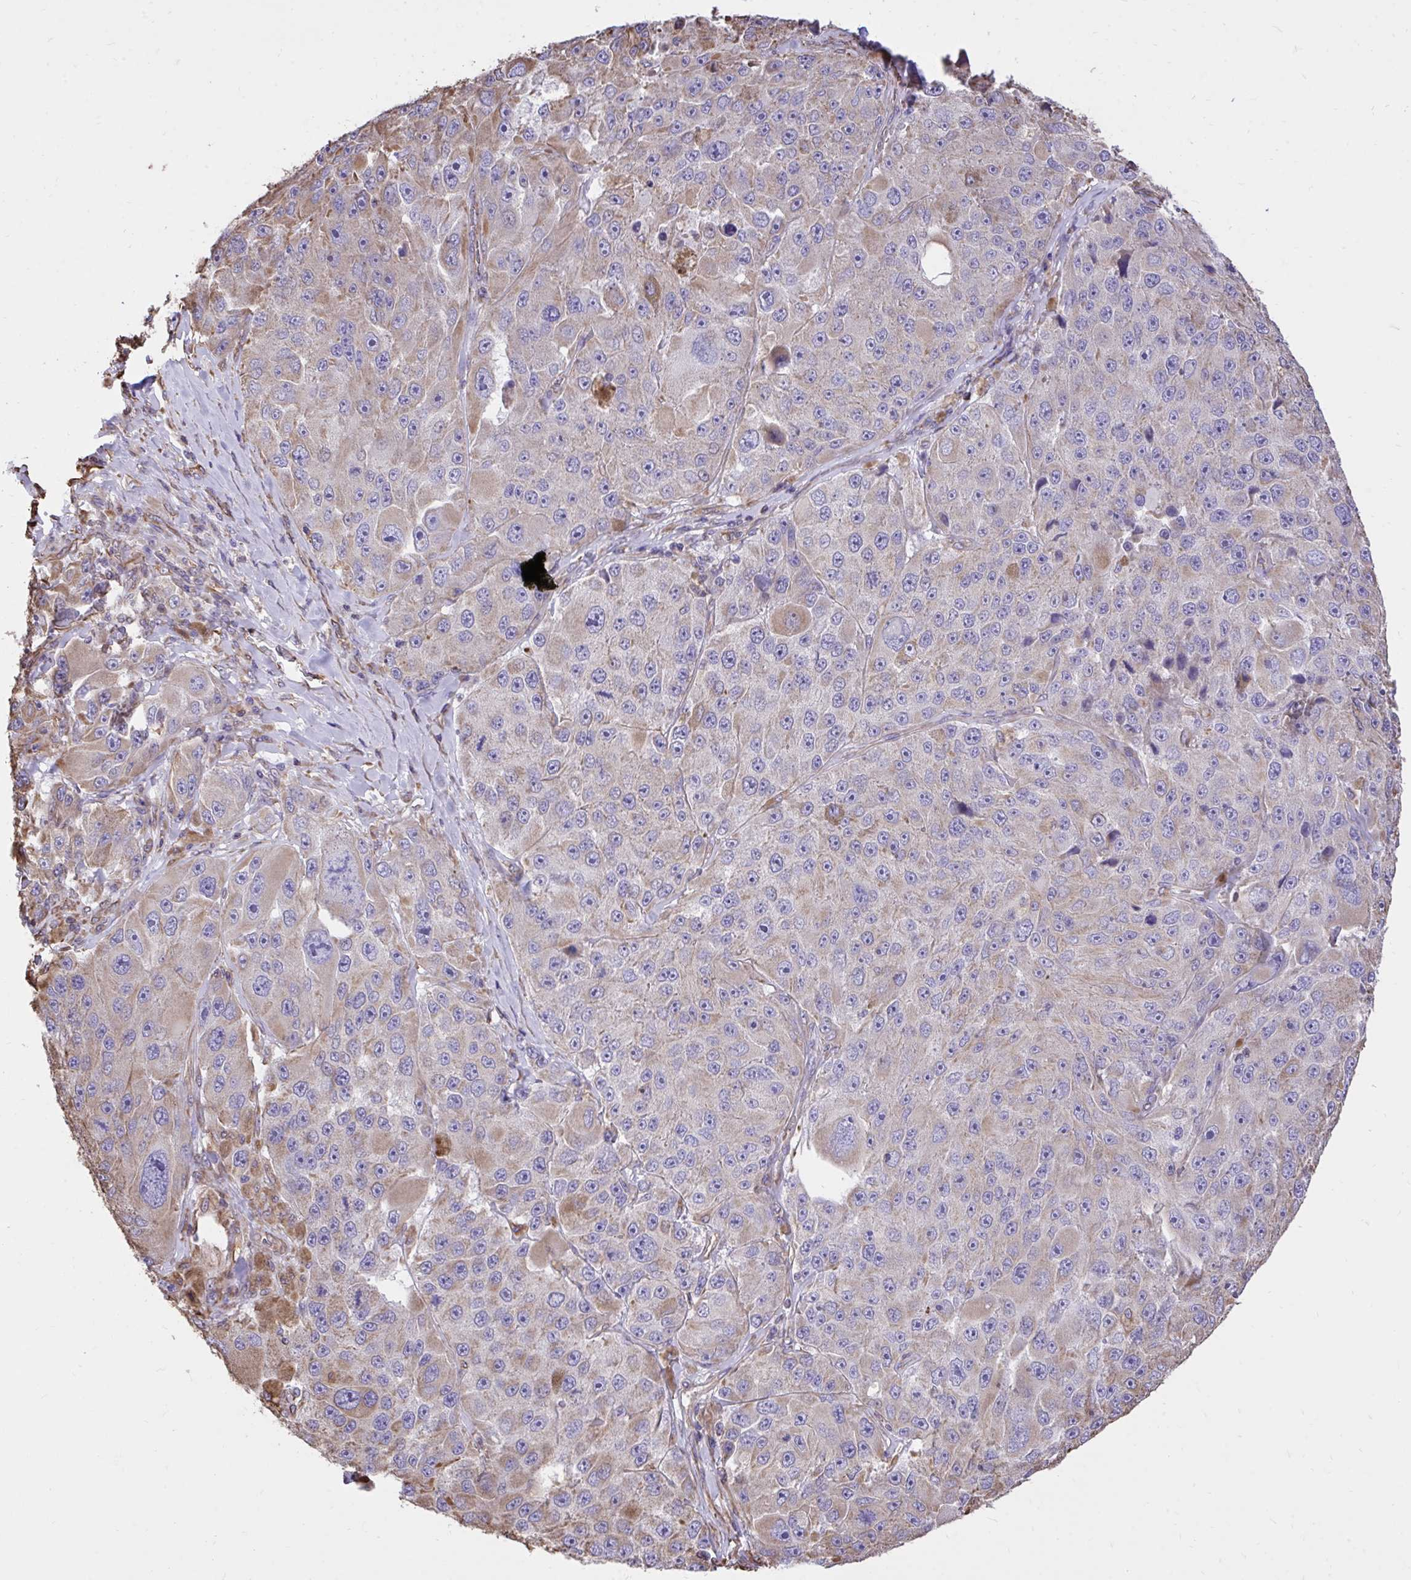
{"staining": {"intensity": "moderate", "quantity": "<25%", "location": "cytoplasmic/membranous"}, "tissue": "melanoma", "cell_type": "Tumor cells", "image_type": "cancer", "snomed": [{"axis": "morphology", "description": "Malignant melanoma, Metastatic site"}, {"axis": "topography", "description": "Lymph node"}], "caption": "DAB (3,3'-diaminobenzidine) immunohistochemical staining of human malignant melanoma (metastatic site) reveals moderate cytoplasmic/membranous protein staining in about <25% of tumor cells.", "gene": "RNF103", "patient": {"sex": "male", "age": 62}}